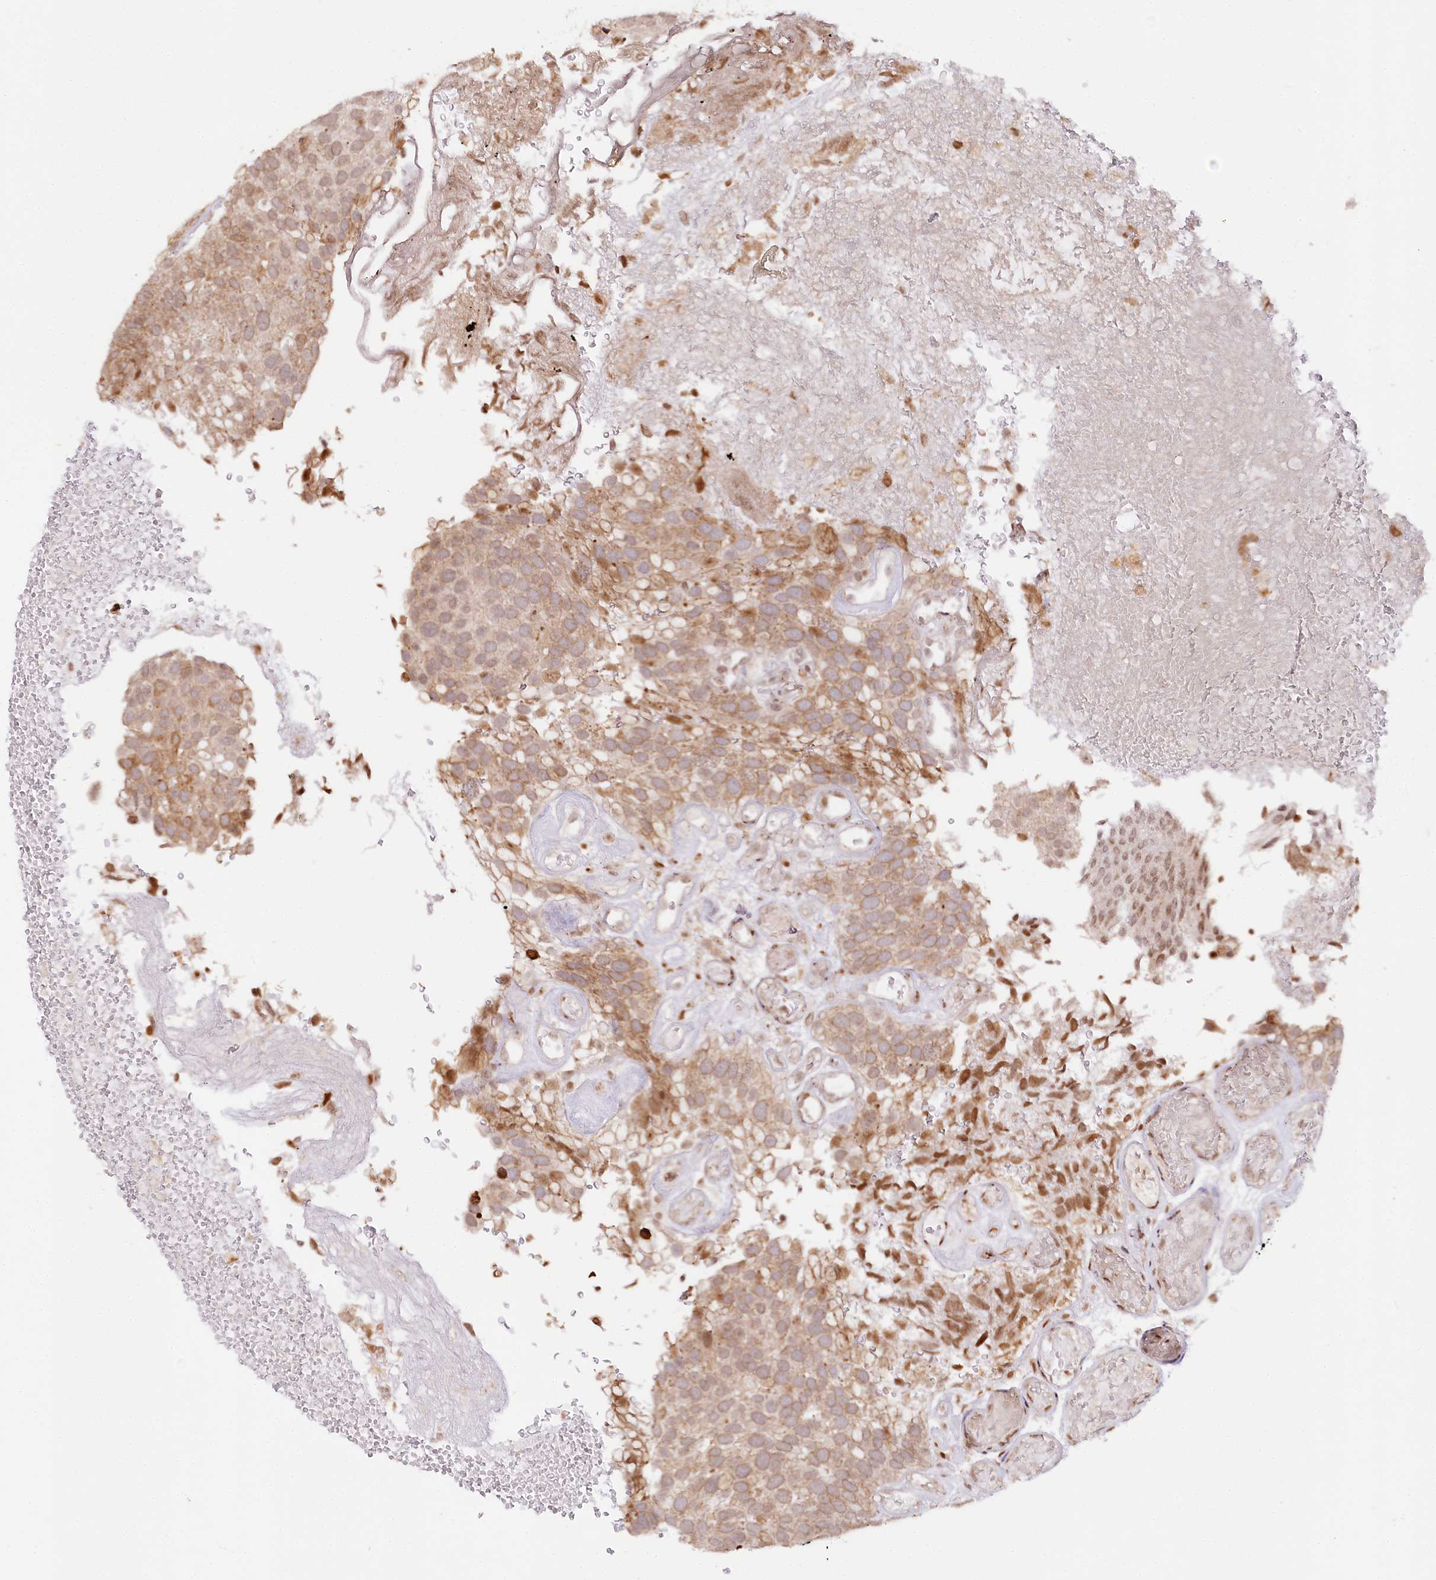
{"staining": {"intensity": "moderate", "quantity": ">75%", "location": "cytoplasmic/membranous"}, "tissue": "urothelial cancer", "cell_type": "Tumor cells", "image_type": "cancer", "snomed": [{"axis": "morphology", "description": "Urothelial carcinoma, Low grade"}, {"axis": "topography", "description": "Urinary bladder"}], "caption": "Human low-grade urothelial carcinoma stained with a protein marker shows moderate staining in tumor cells.", "gene": "ENSG00000144785", "patient": {"sex": "male", "age": 78}}